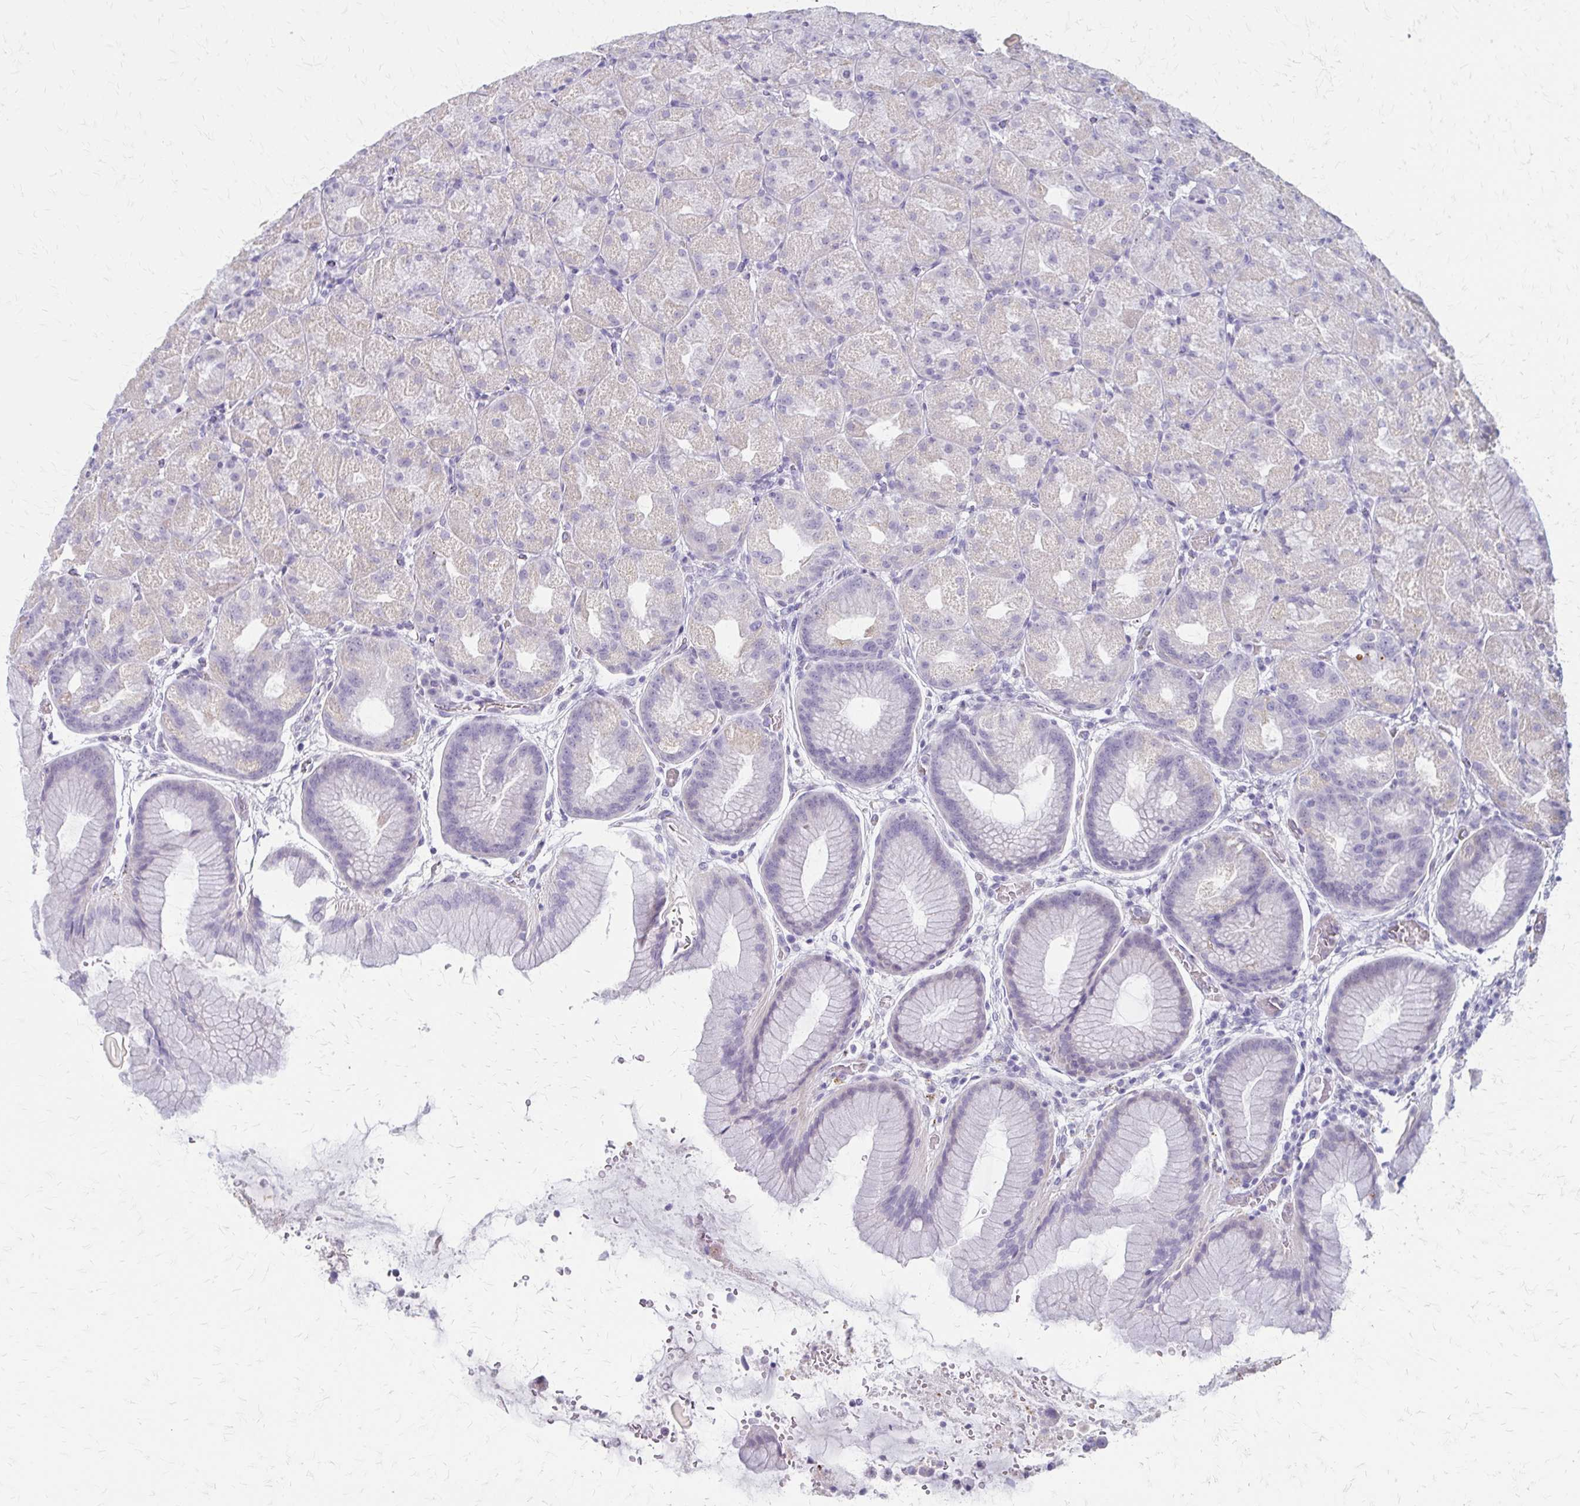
{"staining": {"intensity": "negative", "quantity": "none", "location": "none"}, "tissue": "stomach", "cell_type": "Glandular cells", "image_type": "normal", "snomed": [{"axis": "morphology", "description": "Normal tissue, NOS"}, {"axis": "topography", "description": "Stomach, upper"}, {"axis": "topography", "description": "Stomach"}], "caption": "Glandular cells are negative for protein expression in normal human stomach. (Immunohistochemistry, brightfield microscopy, high magnification).", "gene": "ACP5", "patient": {"sex": "male", "age": 48}}